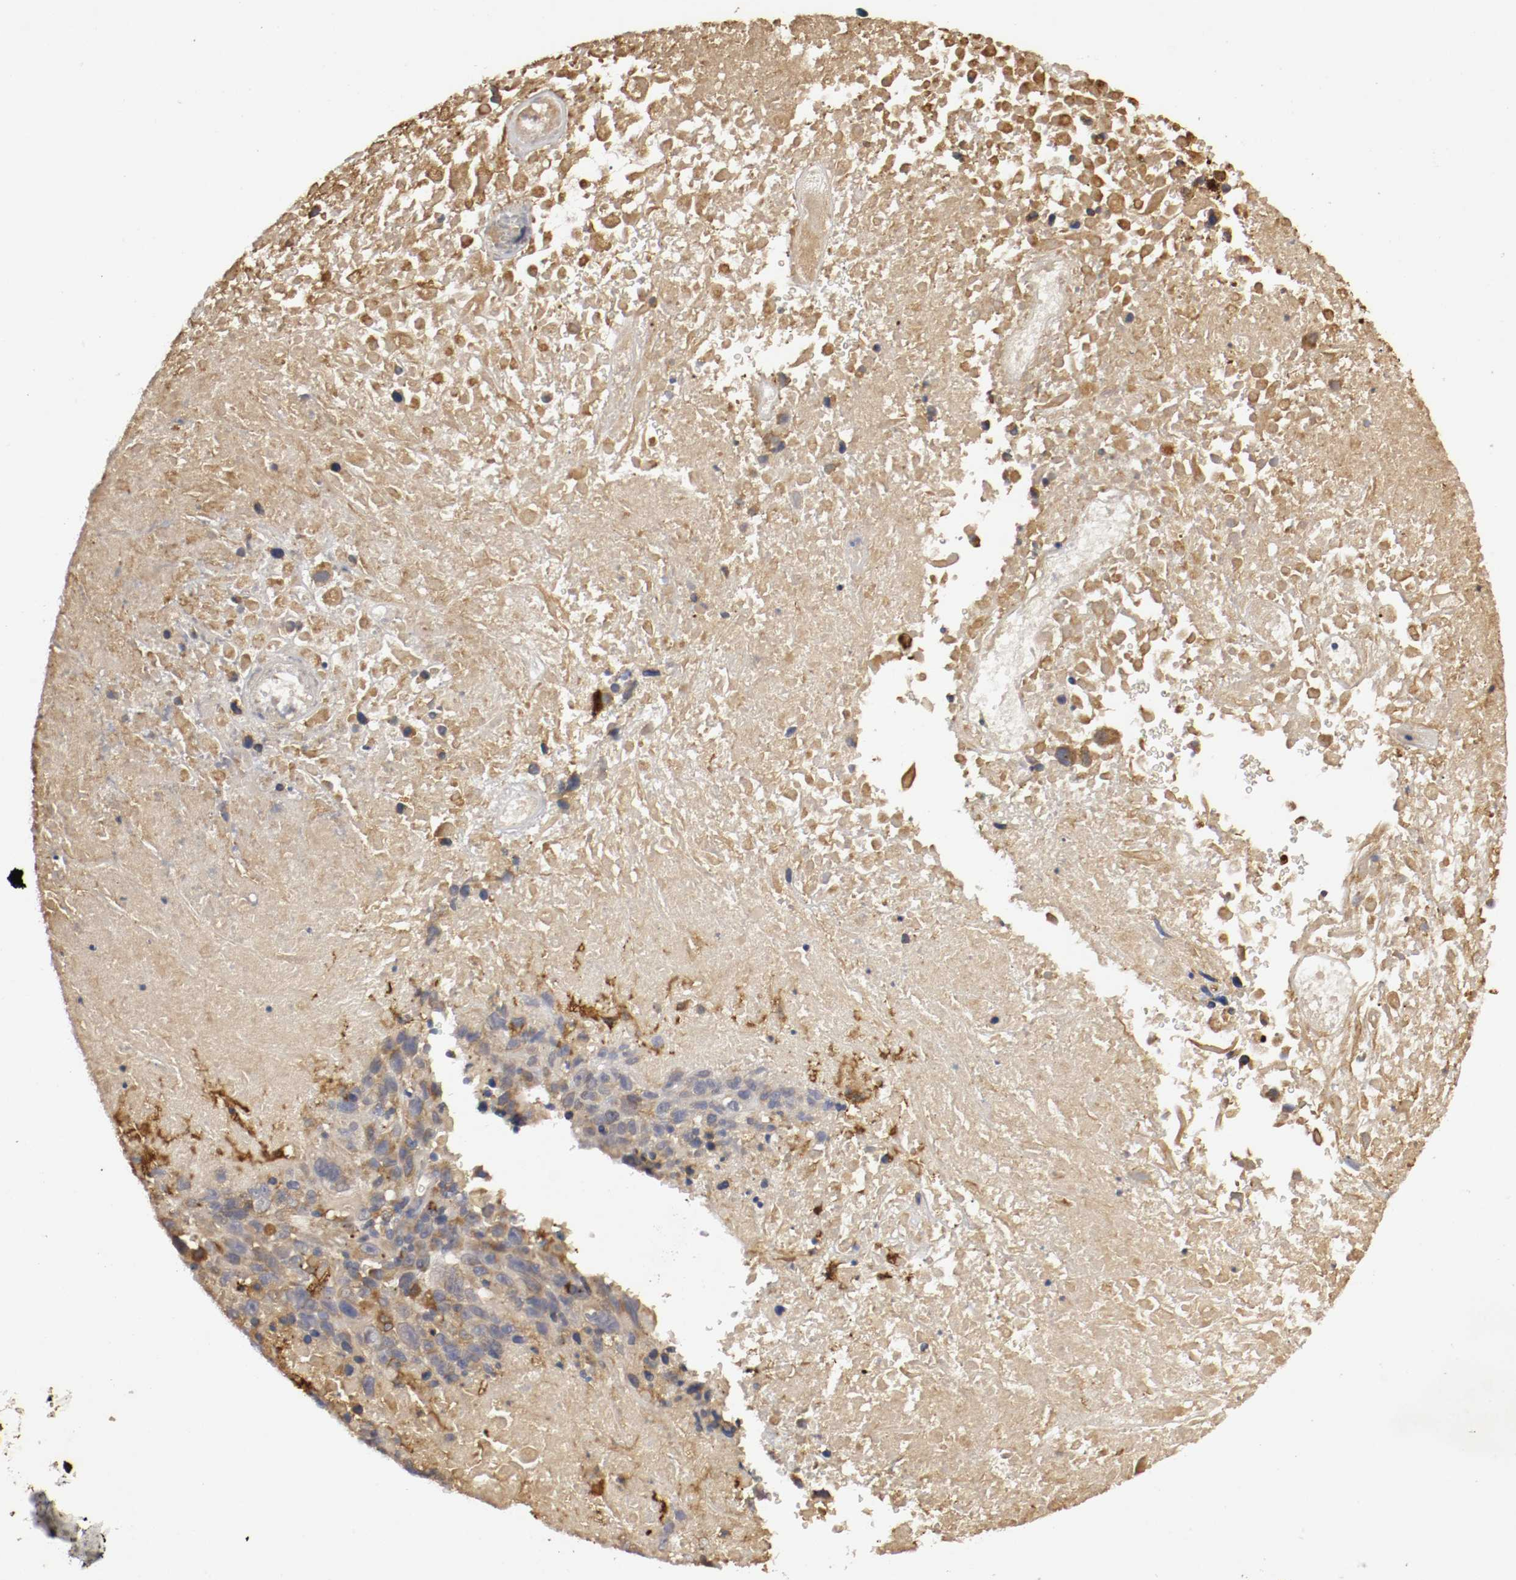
{"staining": {"intensity": "moderate", "quantity": "25%-75%", "location": "cytoplasmic/membranous"}, "tissue": "melanoma", "cell_type": "Tumor cells", "image_type": "cancer", "snomed": [{"axis": "morphology", "description": "Malignant melanoma, Metastatic site"}, {"axis": "topography", "description": "Cerebral cortex"}], "caption": "This histopathology image demonstrates immunohistochemistry (IHC) staining of human malignant melanoma (metastatic site), with medium moderate cytoplasmic/membranous expression in approximately 25%-75% of tumor cells.", "gene": "VEZT", "patient": {"sex": "female", "age": 52}}